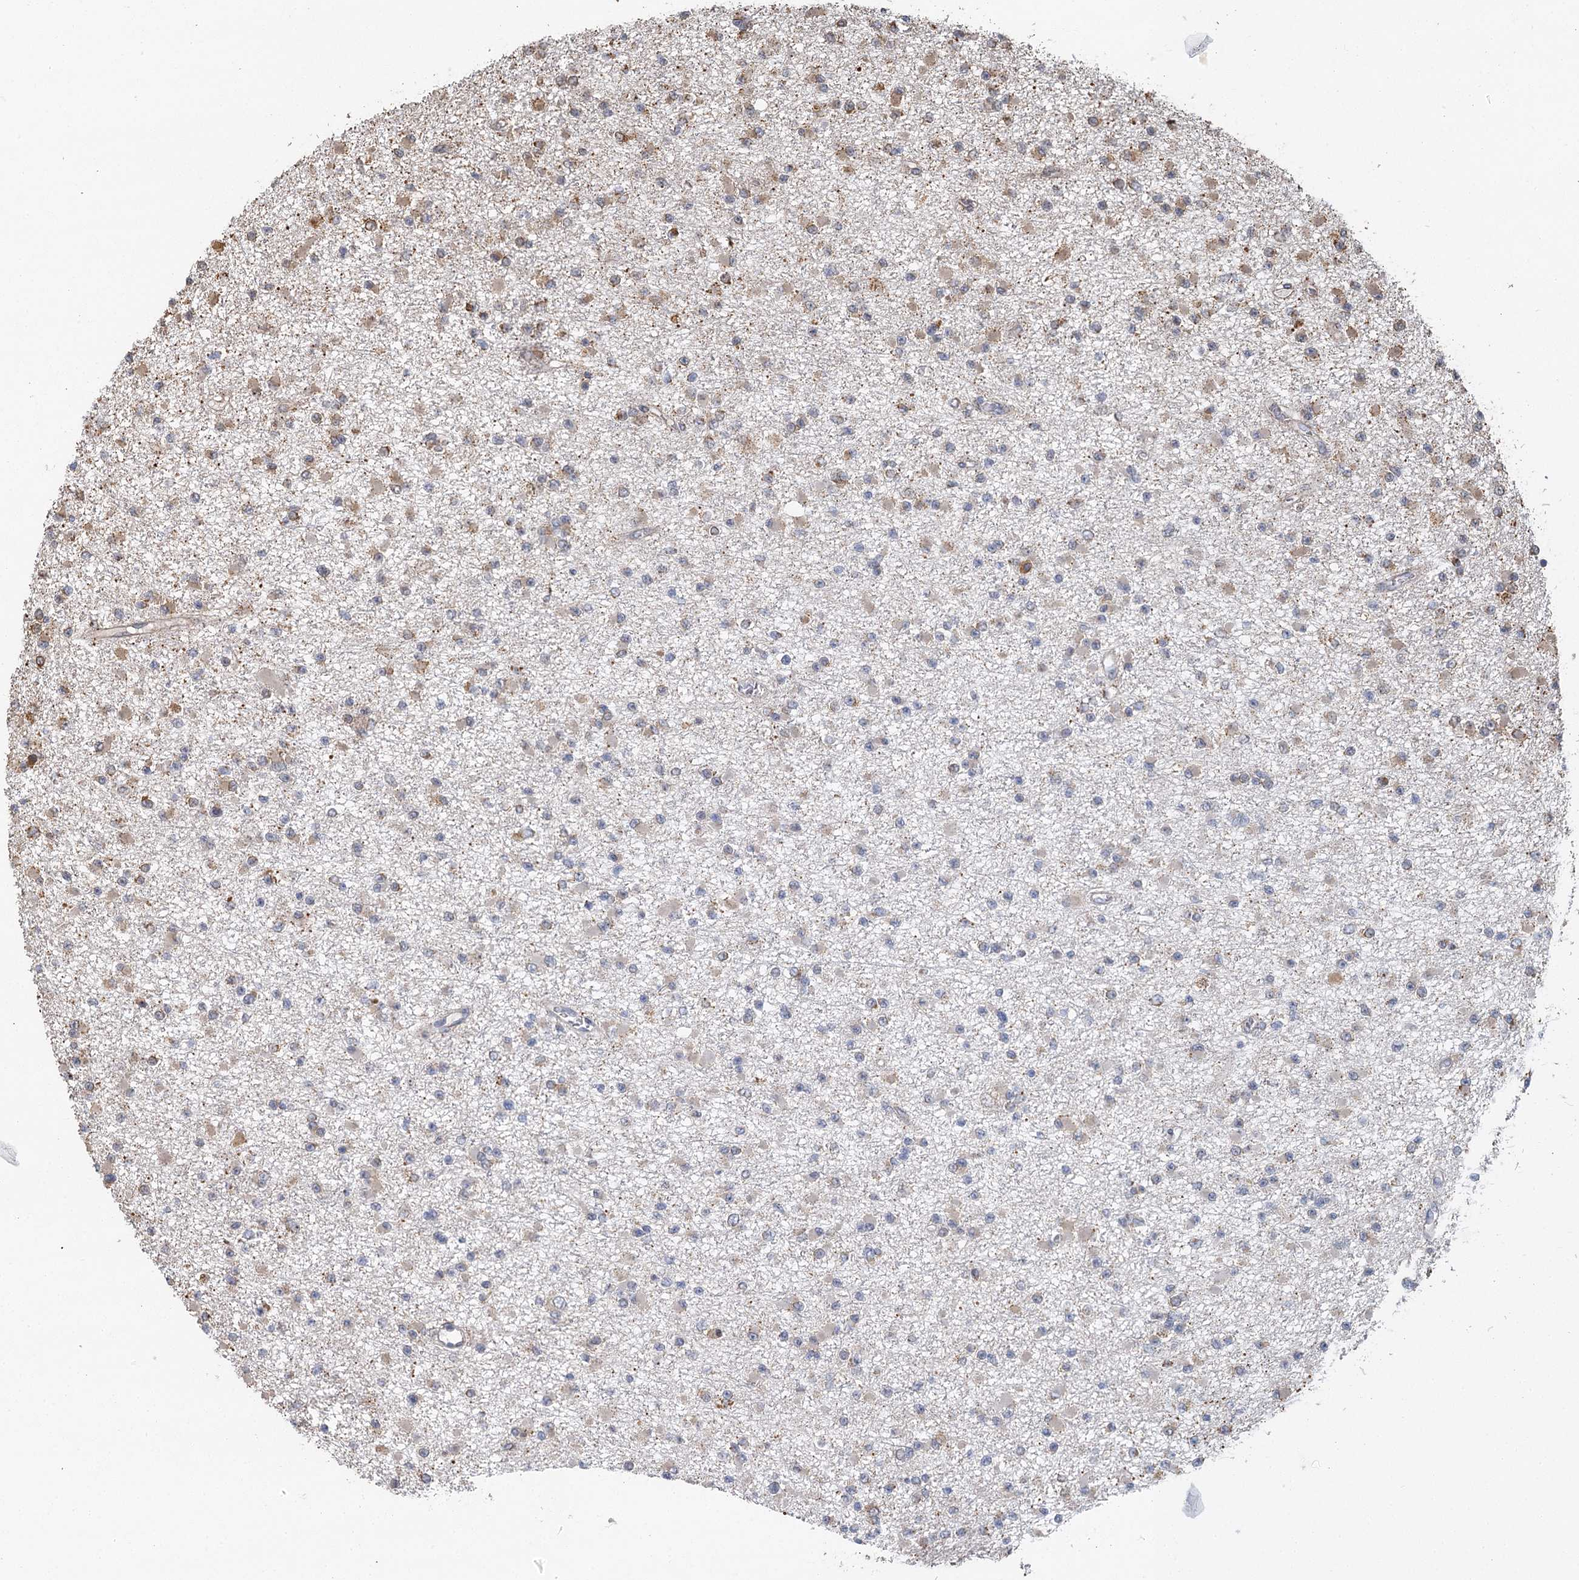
{"staining": {"intensity": "weak", "quantity": "25%-75%", "location": "cytoplasmic/membranous"}, "tissue": "glioma", "cell_type": "Tumor cells", "image_type": "cancer", "snomed": [{"axis": "morphology", "description": "Glioma, malignant, Low grade"}, {"axis": "topography", "description": "Brain"}], "caption": "This is an image of immunohistochemistry (IHC) staining of low-grade glioma (malignant), which shows weak positivity in the cytoplasmic/membranous of tumor cells.", "gene": "IL11RA", "patient": {"sex": "female", "age": 22}}